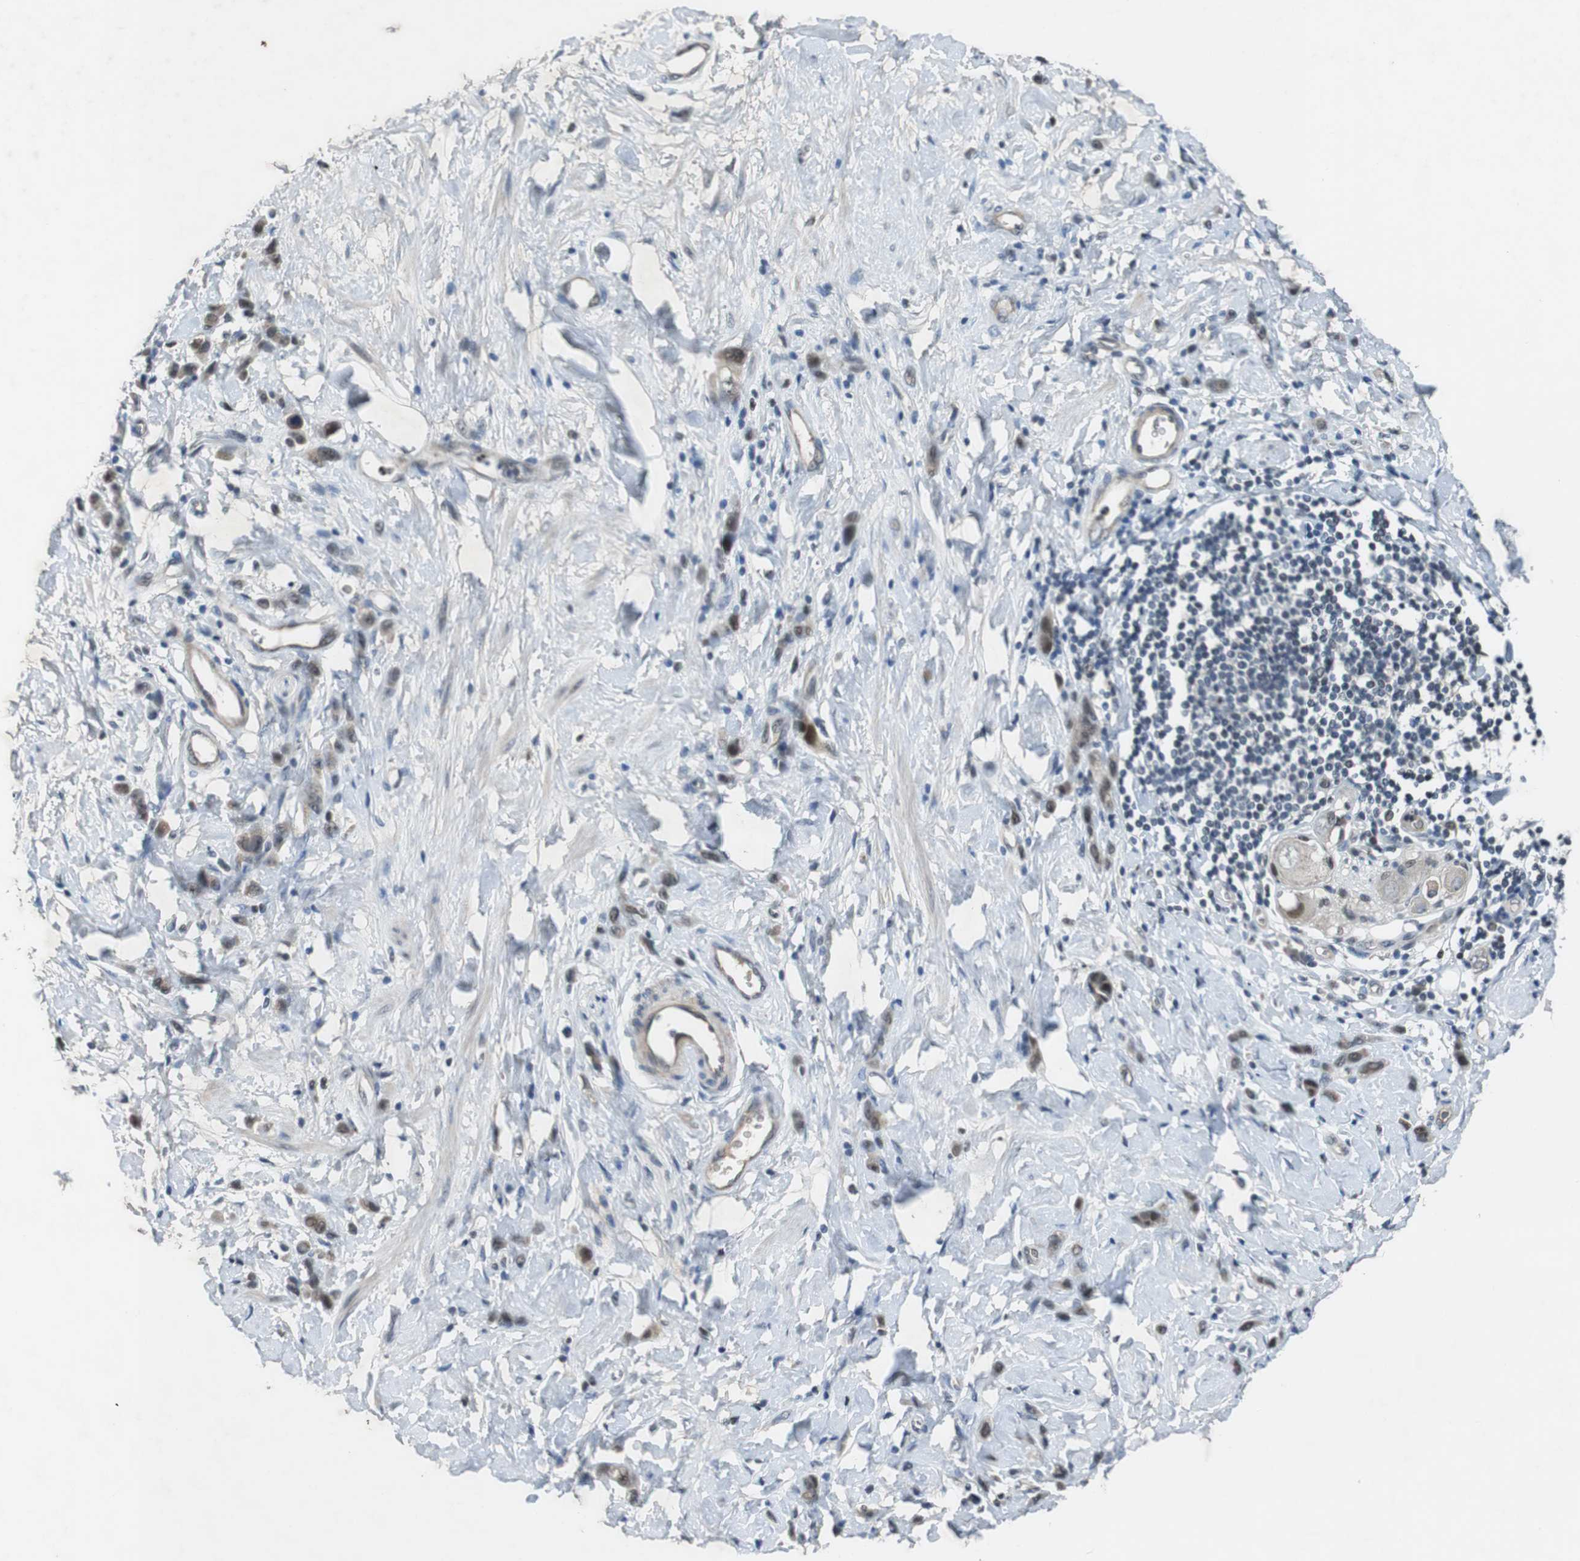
{"staining": {"intensity": "moderate", "quantity": ">75%", "location": "cytoplasmic/membranous,nuclear"}, "tissue": "stomach cancer", "cell_type": "Tumor cells", "image_type": "cancer", "snomed": [{"axis": "morphology", "description": "Normal tissue, NOS"}, {"axis": "morphology", "description": "Adenocarcinoma, NOS"}, {"axis": "topography", "description": "Stomach"}], "caption": "A brown stain labels moderate cytoplasmic/membranous and nuclear staining of a protein in human stomach cancer tumor cells.", "gene": "MAPKAPK5", "patient": {"sex": "male", "age": 82}}